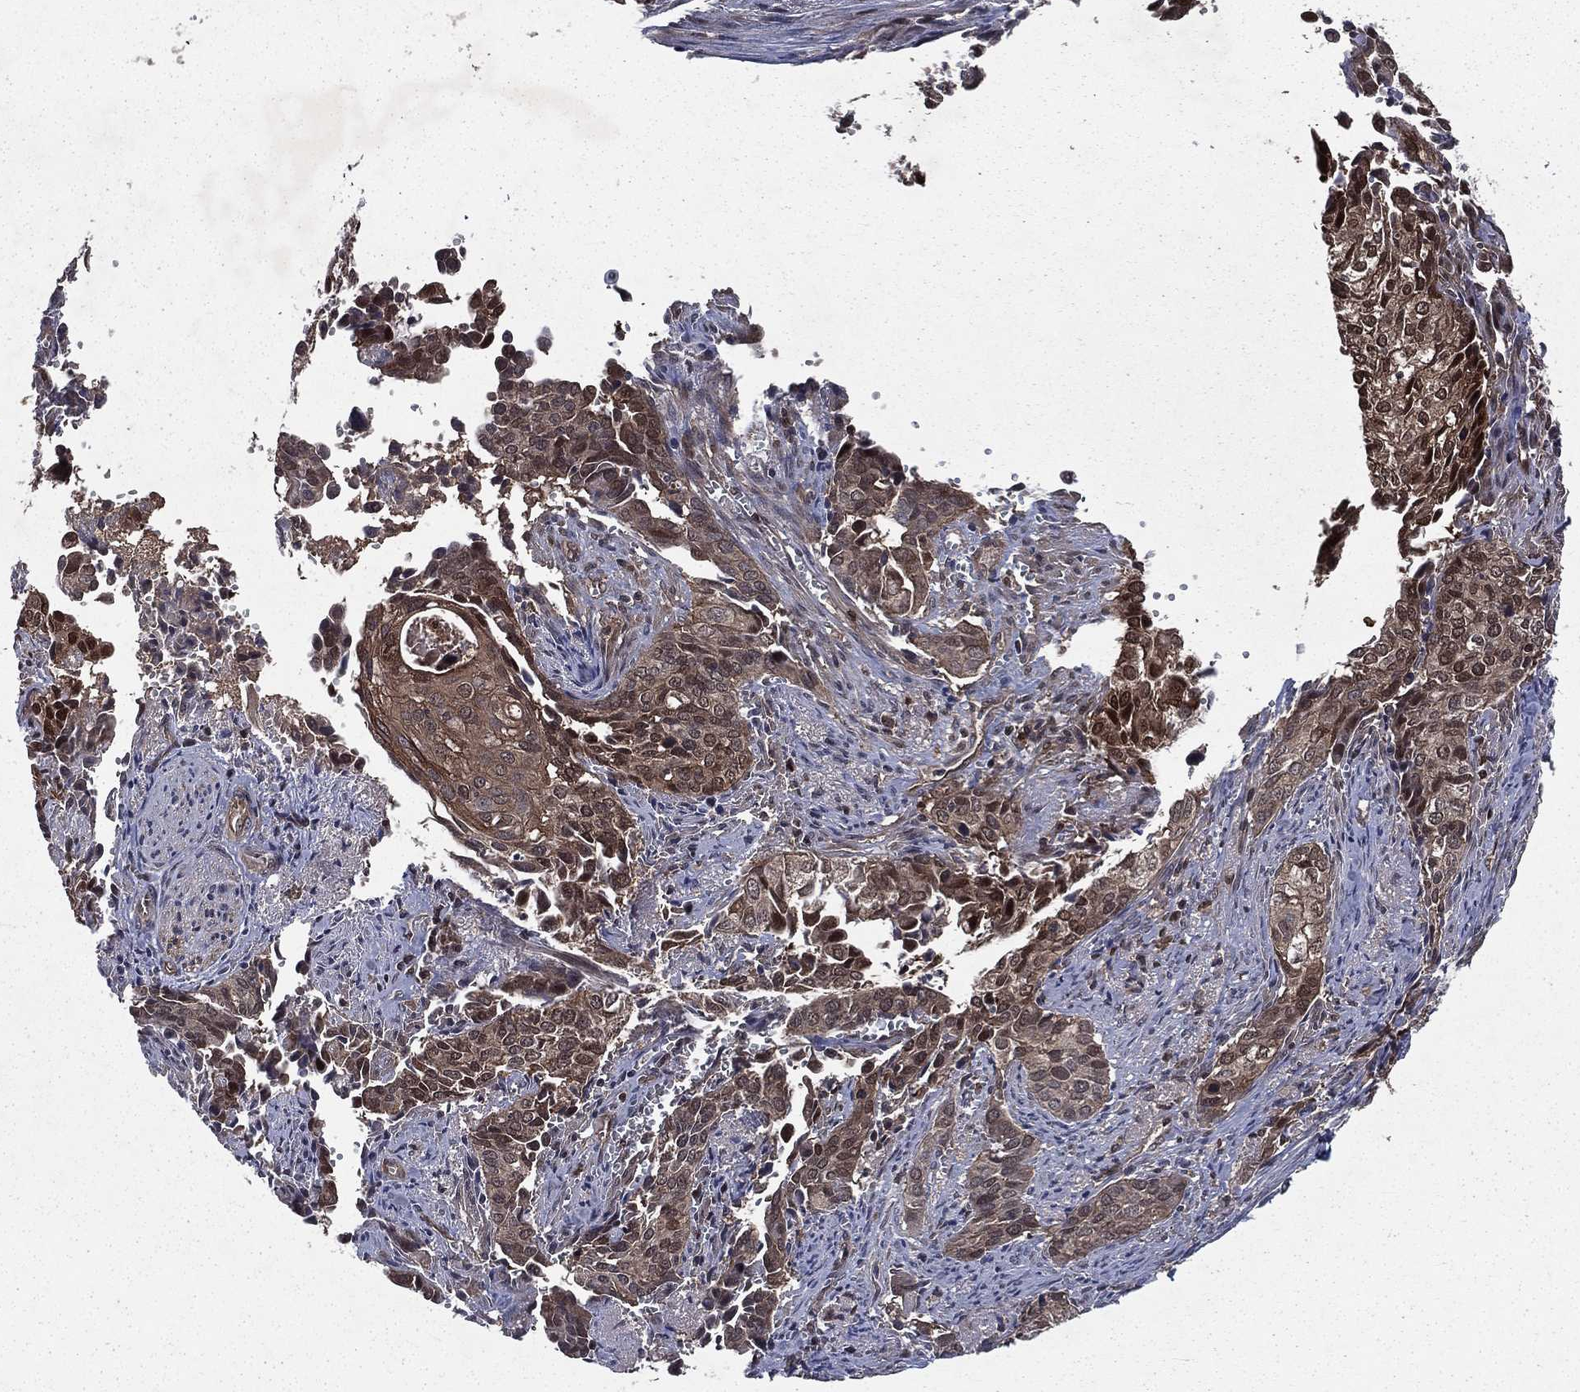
{"staining": {"intensity": "weak", "quantity": ">75%", "location": "cytoplasmic/membranous"}, "tissue": "cervical cancer", "cell_type": "Tumor cells", "image_type": "cancer", "snomed": [{"axis": "morphology", "description": "Squamous cell carcinoma, NOS"}, {"axis": "topography", "description": "Cervix"}], "caption": "High-magnification brightfield microscopy of squamous cell carcinoma (cervical) stained with DAB (brown) and counterstained with hematoxylin (blue). tumor cells exhibit weak cytoplasmic/membranous positivity is present in about>75% of cells.", "gene": "FGD1", "patient": {"sex": "female", "age": 29}}